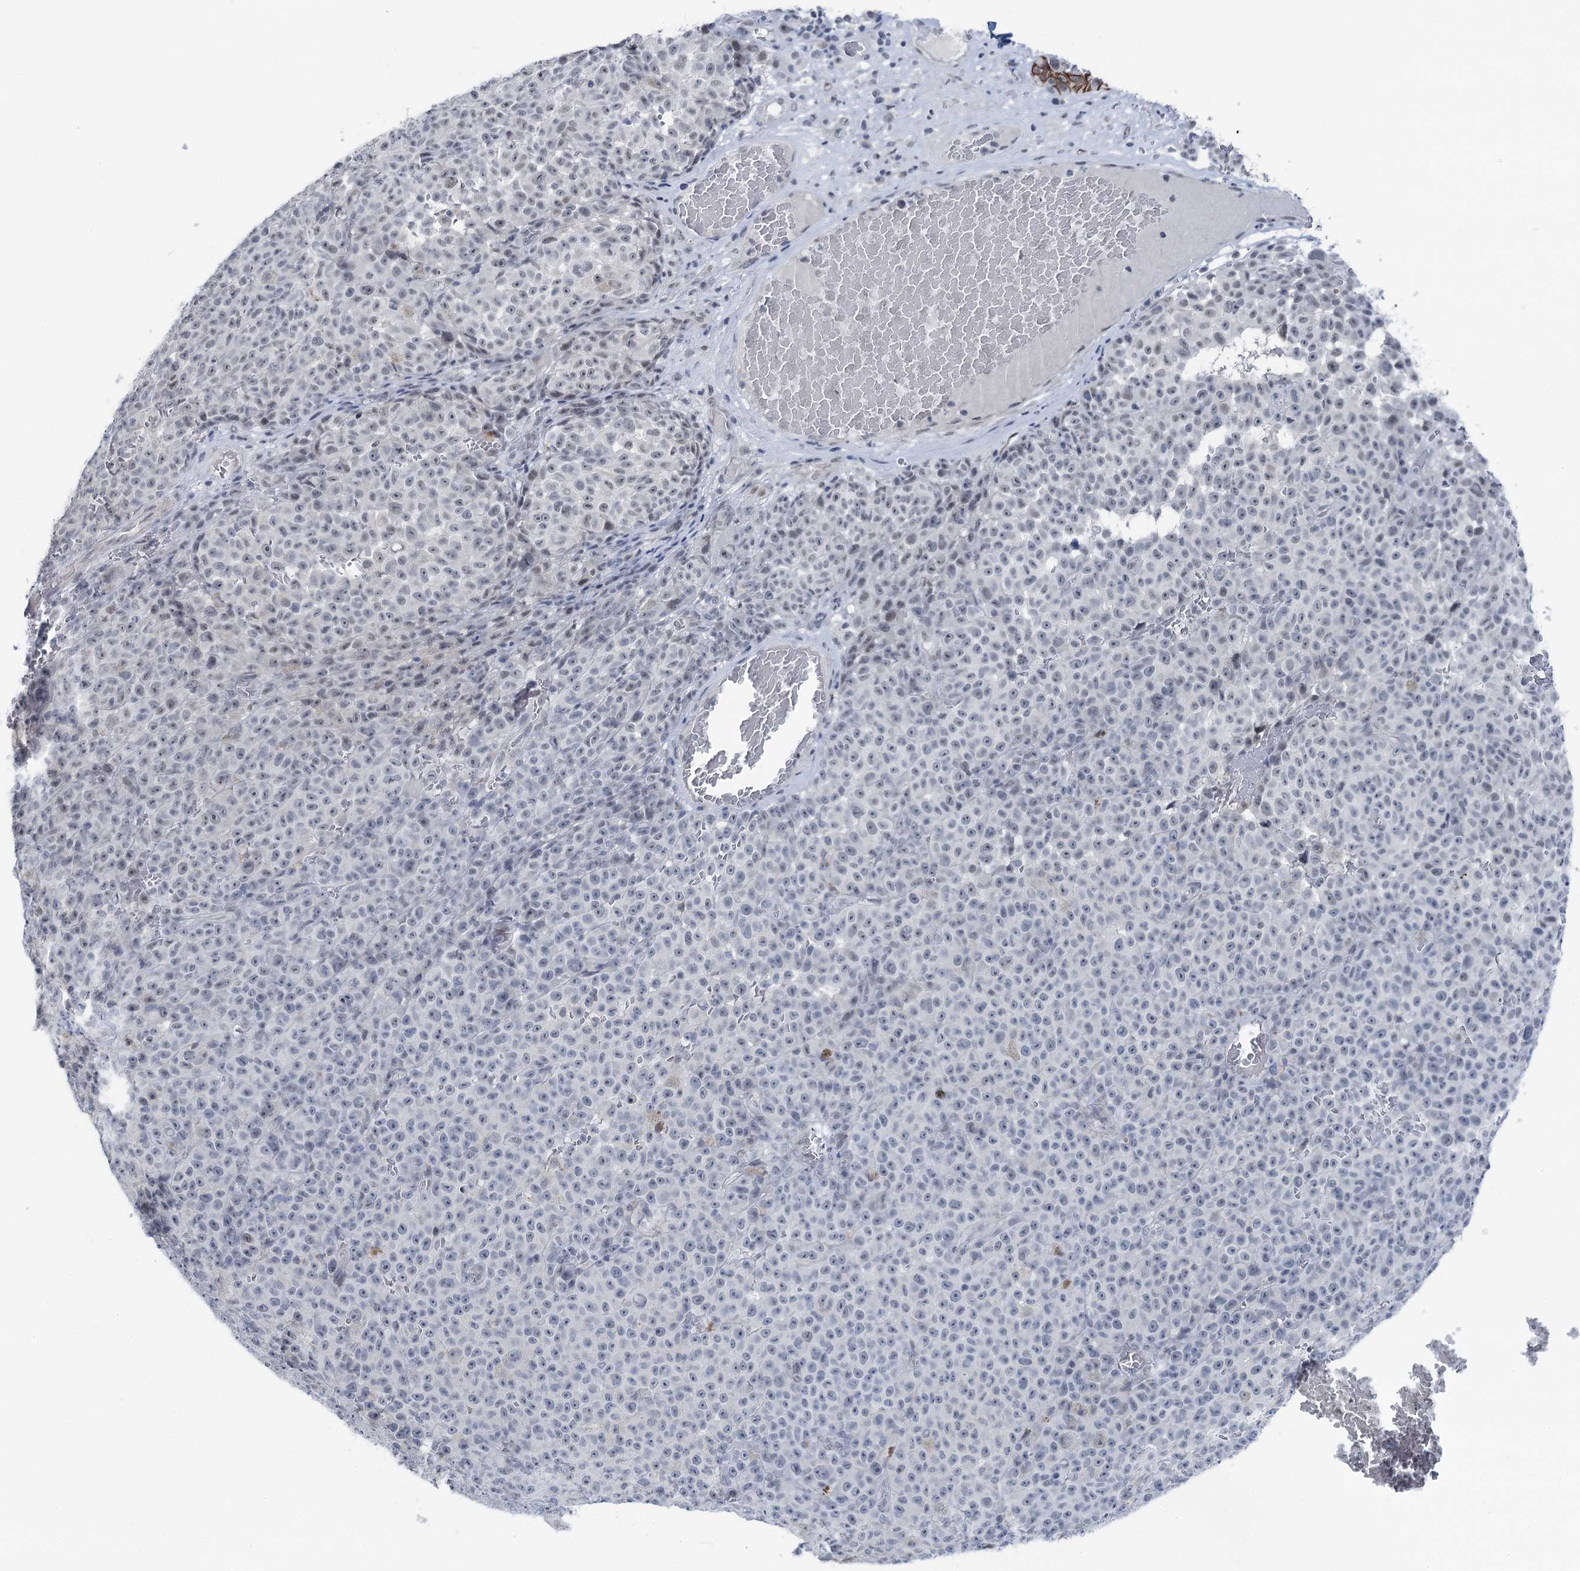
{"staining": {"intensity": "negative", "quantity": "none", "location": "none"}, "tissue": "melanoma", "cell_type": "Tumor cells", "image_type": "cancer", "snomed": [{"axis": "morphology", "description": "Malignant melanoma, NOS"}, {"axis": "topography", "description": "Skin"}], "caption": "There is no significant positivity in tumor cells of melanoma.", "gene": "STEEP1", "patient": {"sex": "female", "age": 82}}